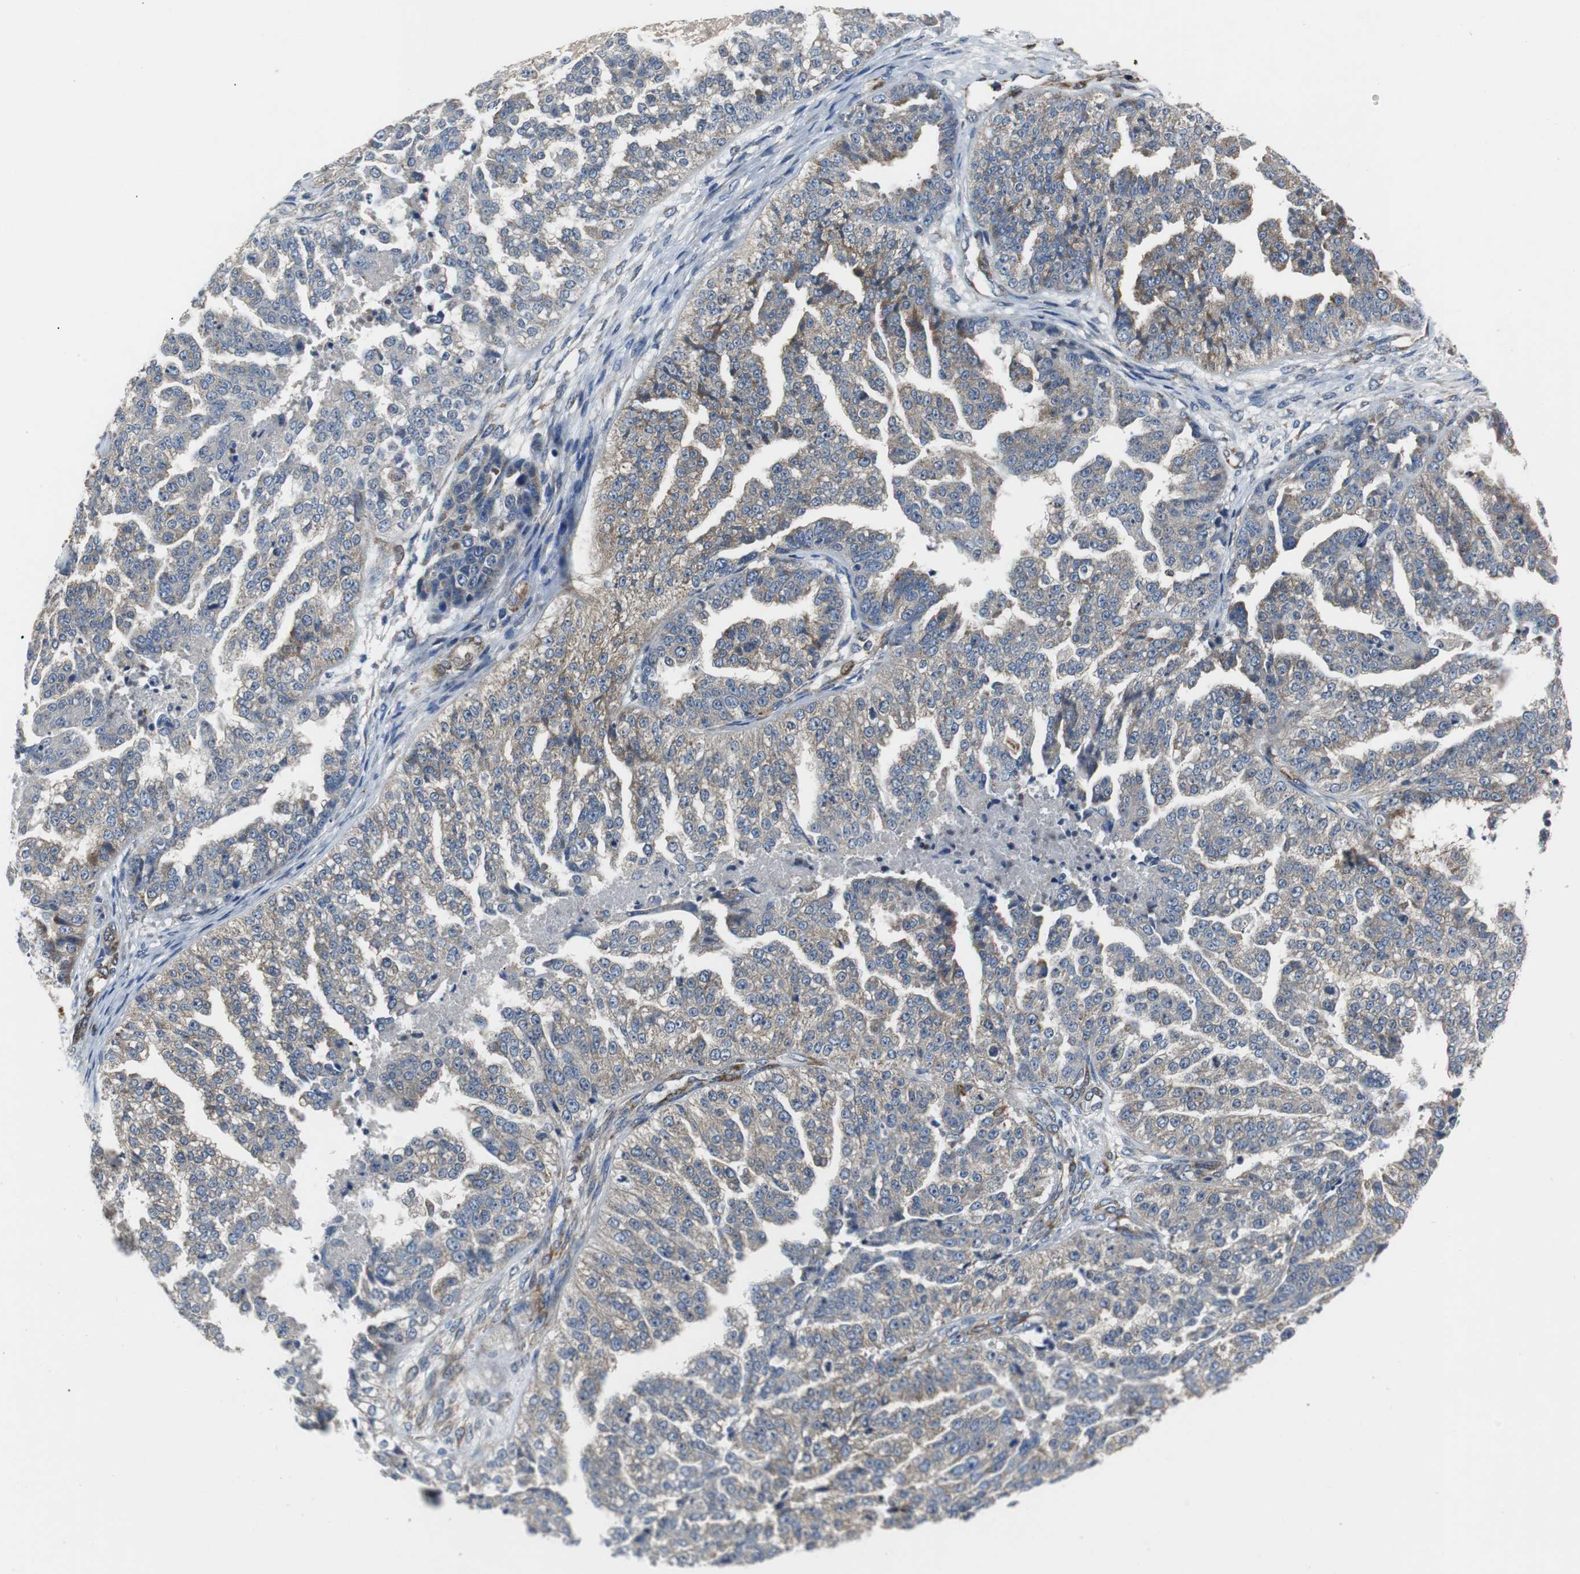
{"staining": {"intensity": "weak", "quantity": ">75%", "location": "cytoplasmic/membranous"}, "tissue": "ovarian cancer", "cell_type": "Tumor cells", "image_type": "cancer", "snomed": [{"axis": "morphology", "description": "Cystadenocarcinoma, serous, NOS"}, {"axis": "topography", "description": "Ovary"}], "caption": "Ovarian cancer (serous cystadenocarcinoma) was stained to show a protein in brown. There is low levels of weak cytoplasmic/membranous positivity in approximately >75% of tumor cells.", "gene": "ISCU", "patient": {"sex": "female", "age": 58}}